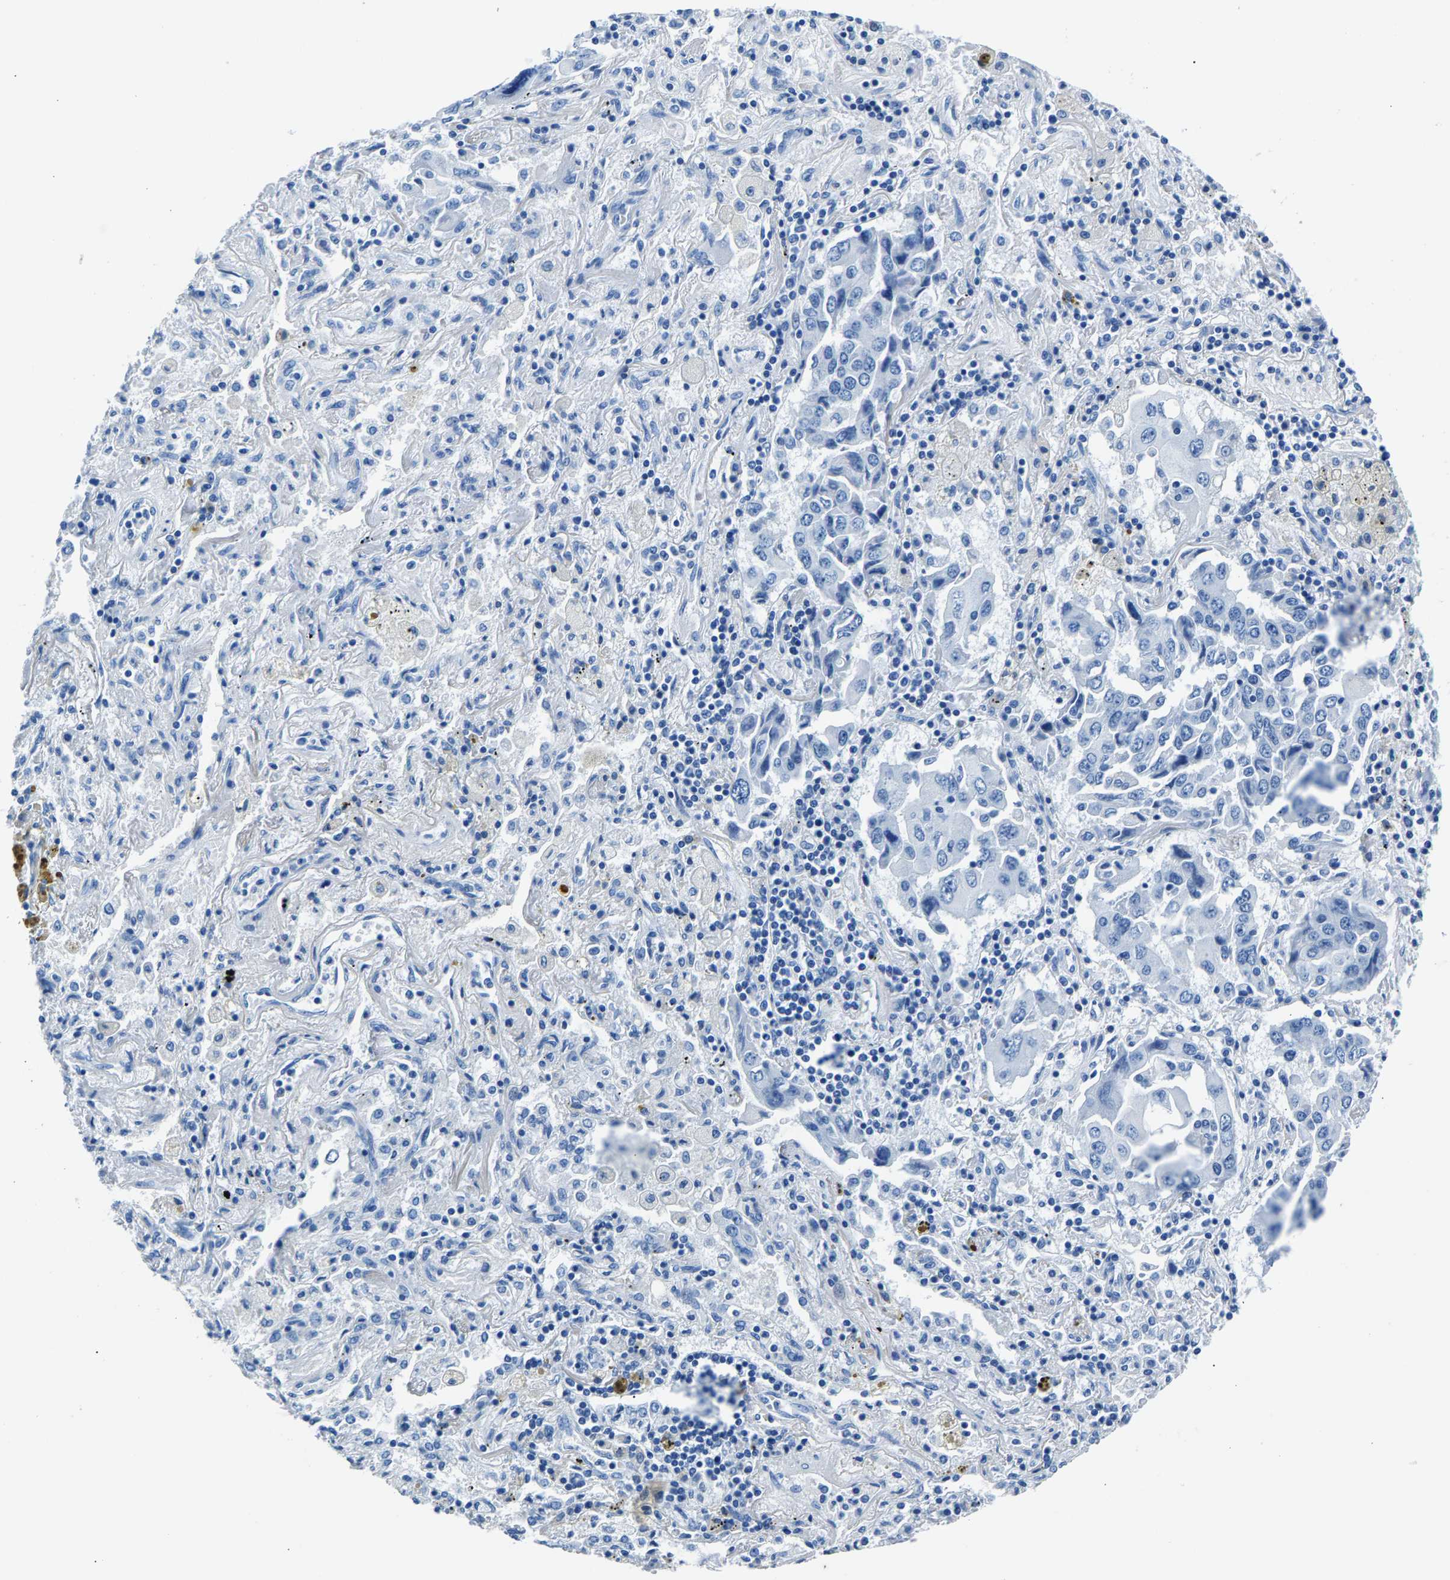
{"staining": {"intensity": "negative", "quantity": "none", "location": "none"}, "tissue": "lung cancer", "cell_type": "Tumor cells", "image_type": "cancer", "snomed": [{"axis": "morphology", "description": "Adenocarcinoma, NOS"}, {"axis": "topography", "description": "Lung"}], "caption": "A photomicrograph of lung adenocarcinoma stained for a protein shows no brown staining in tumor cells.", "gene": "CPS1", "patient": {"sex": "female", "age": 65}}